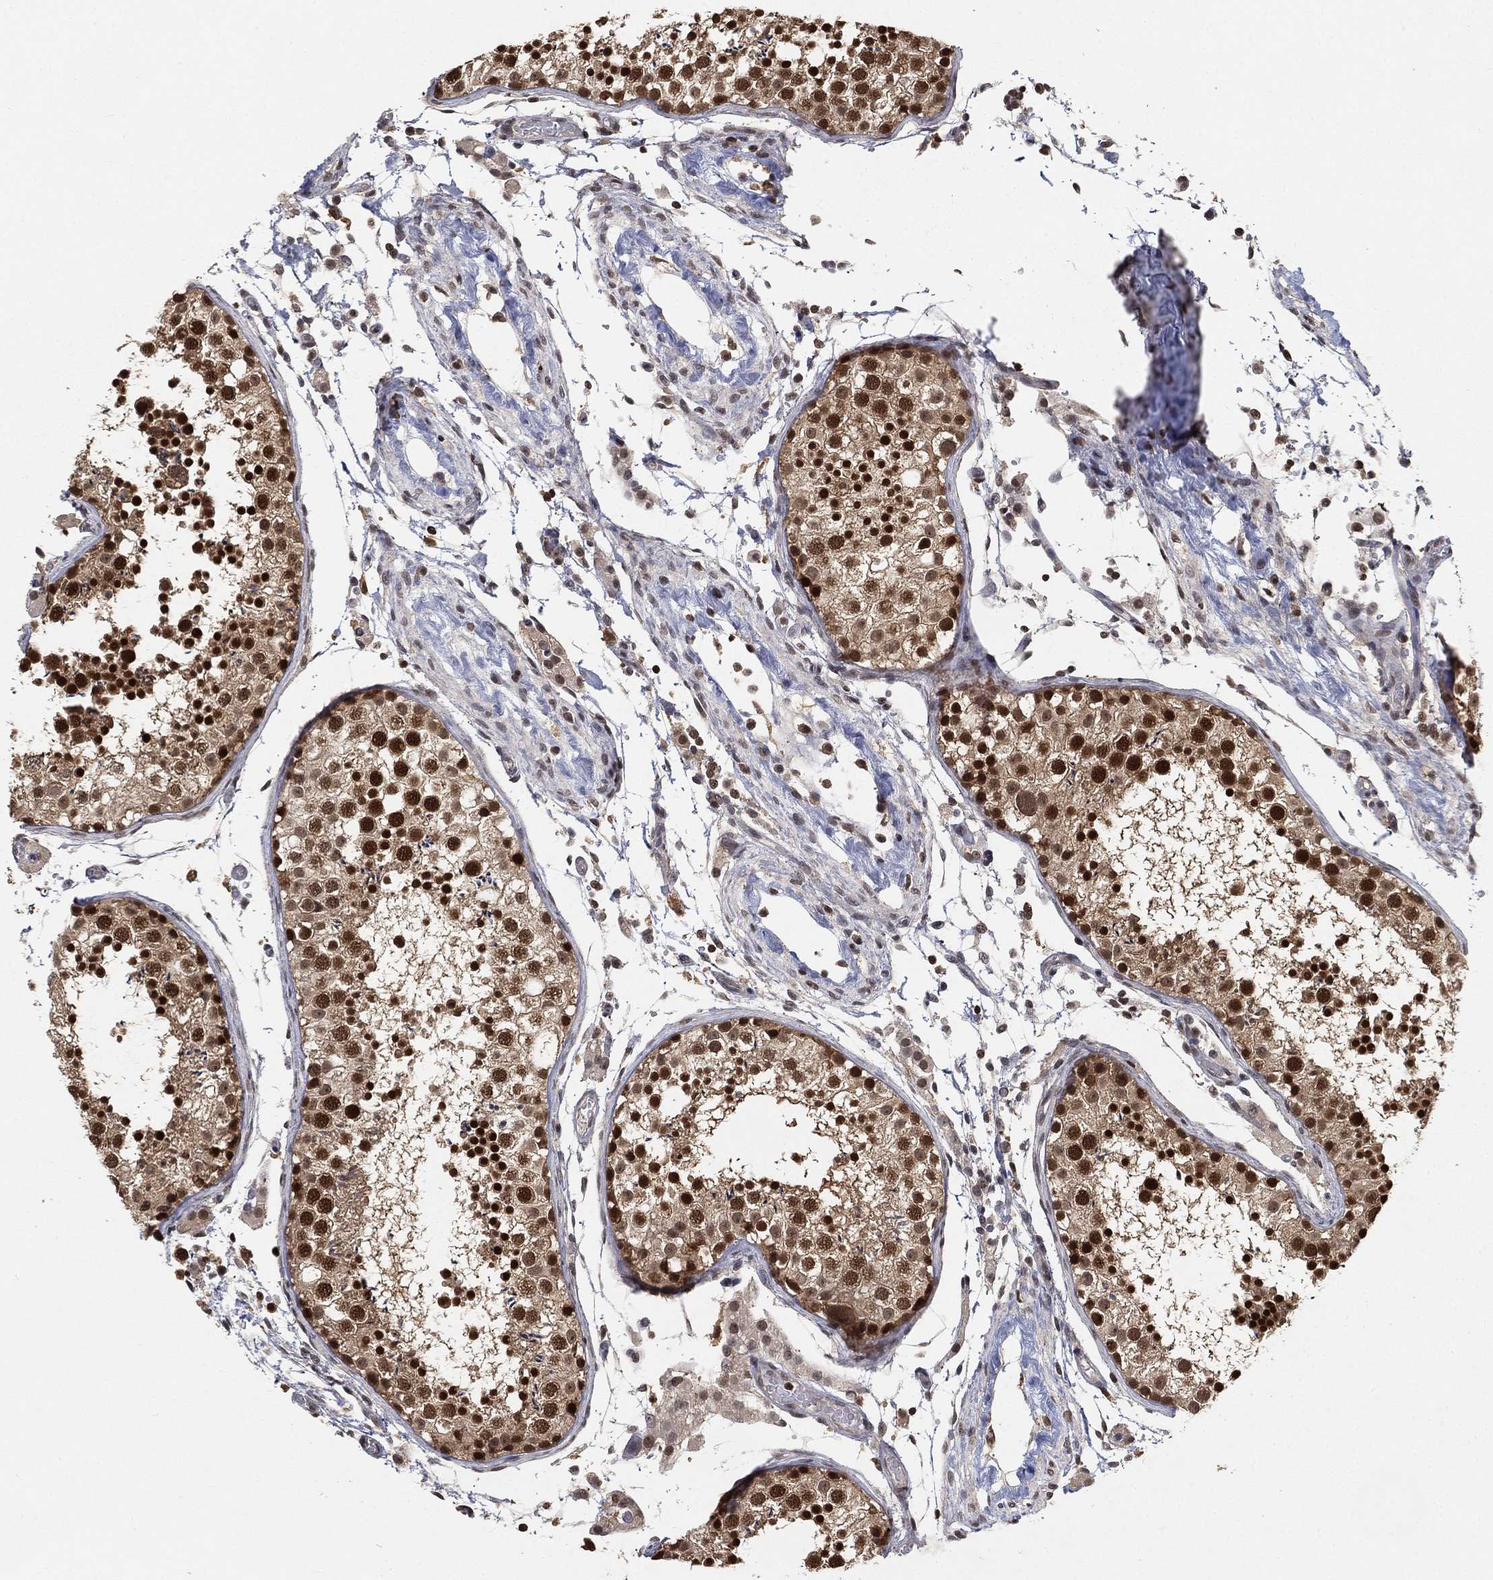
{"staining": {"intensity": "strong", "quantity": ">75%", "location": "nuclear"}, "tissue": "testis", "cell_type": "Cells in seminiferous ducts", "image_type": "normal", "snomed": [{"axis": "morphology", "description": "Normal tissue, NOS"}, {"axis": "topography", "description": "Testis"}], "caption": "Immunohistochemical staining of benign human testis shows strong nuclear protein staining in about >75% of cells in seminiferous ducts.", "gene": "WDR26", "patient": {"sex": "male", "age": 29}}